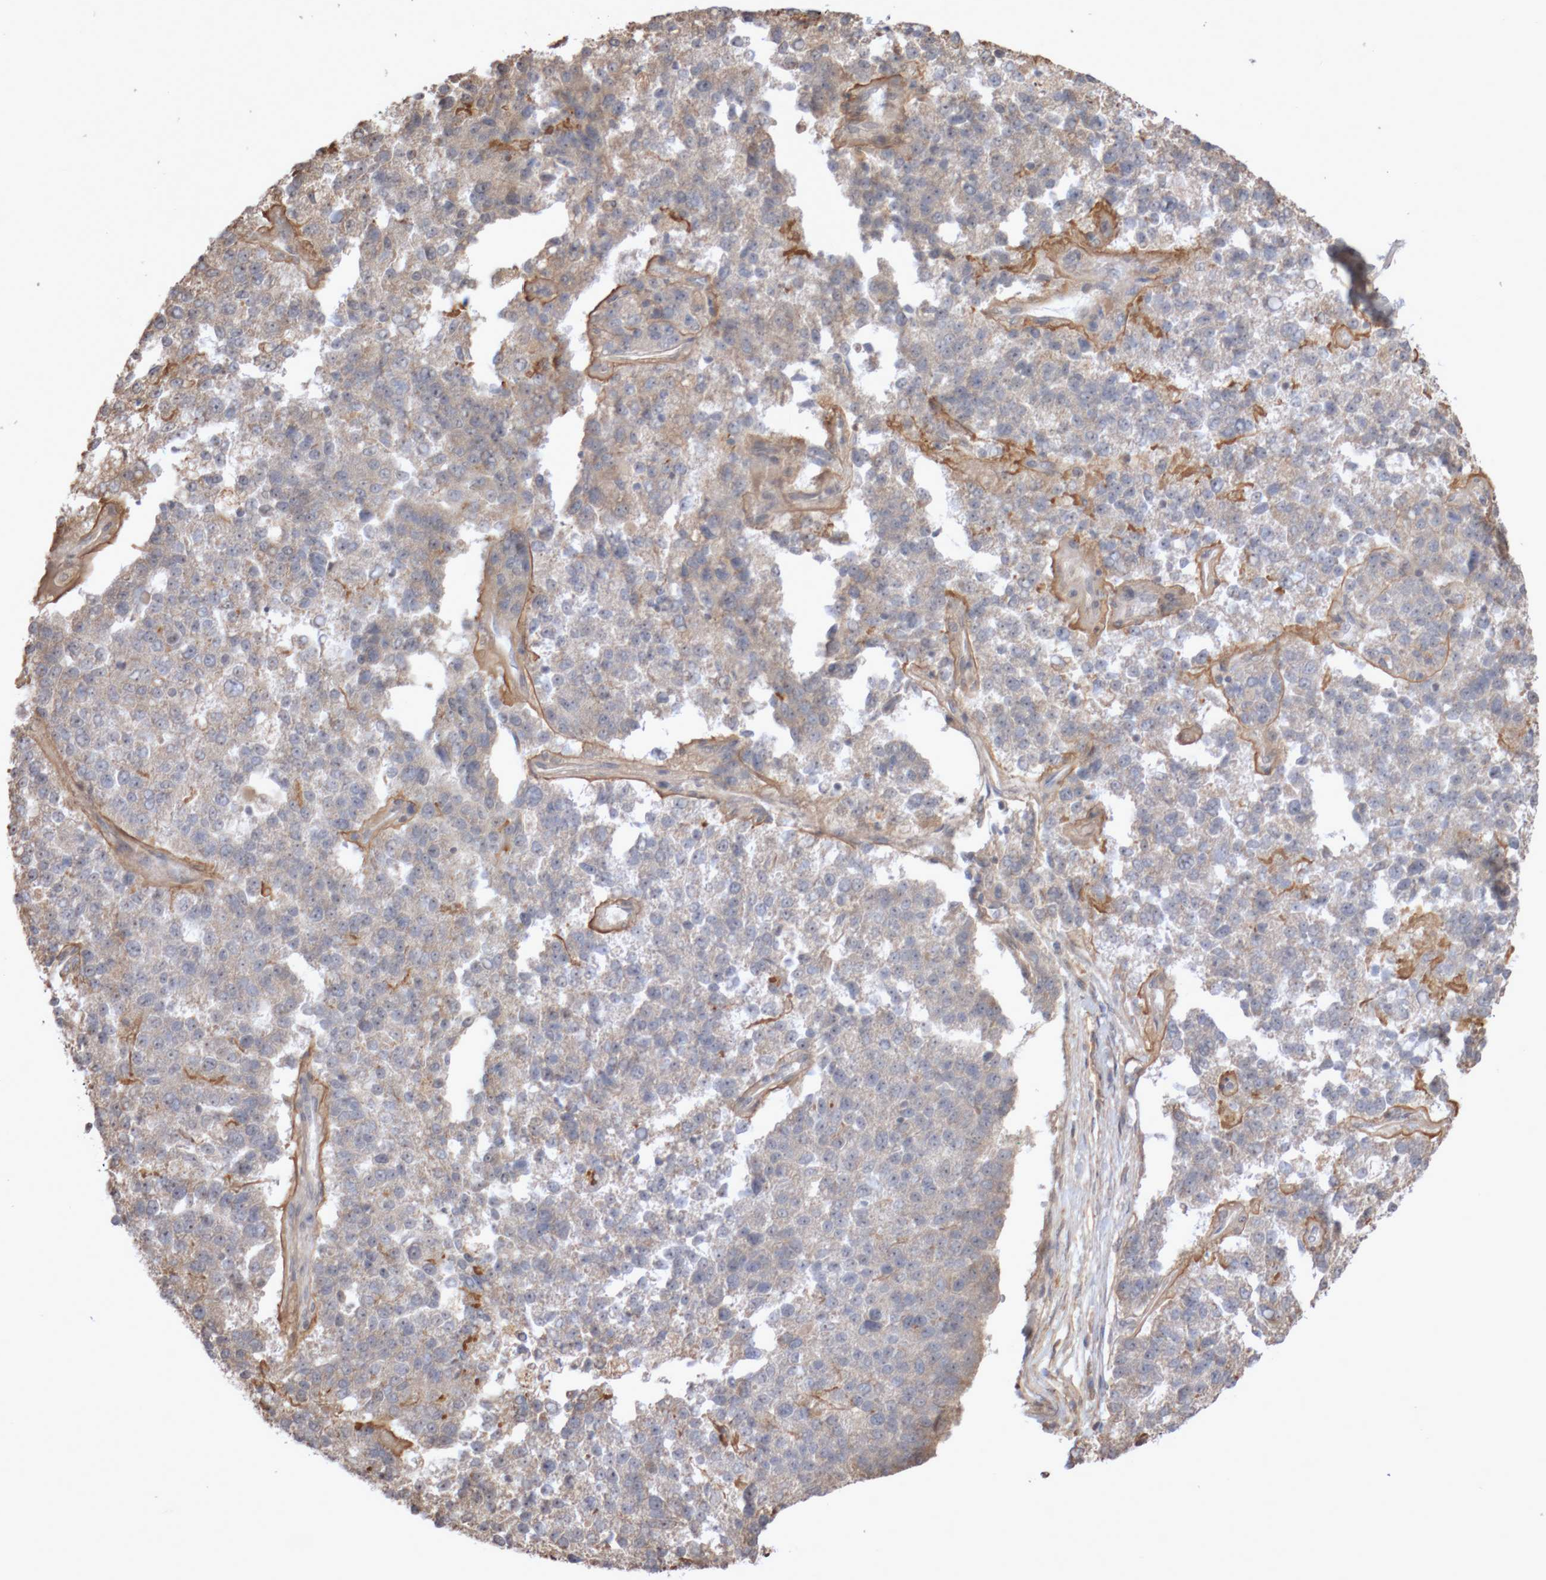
{"staining": {"intensity": "negative", "quantity": "none", "location": "none"}, "tissue": "pancreatic cancer", "cell_type": "Tumor cells", "image_type": "cancer", "snomed": [{"axis": "morphology", "description": "Adenocarcinoma, NOS"}, {"axis": "topography", "description": "Pancreas"}], "caption": "Immunohistochemical staining of adenocarcinoma (pancreatic) shows no significant positivity in tumor cells.", "gene": "DPH7", "patient": {"sex": "female", "age": 61}}